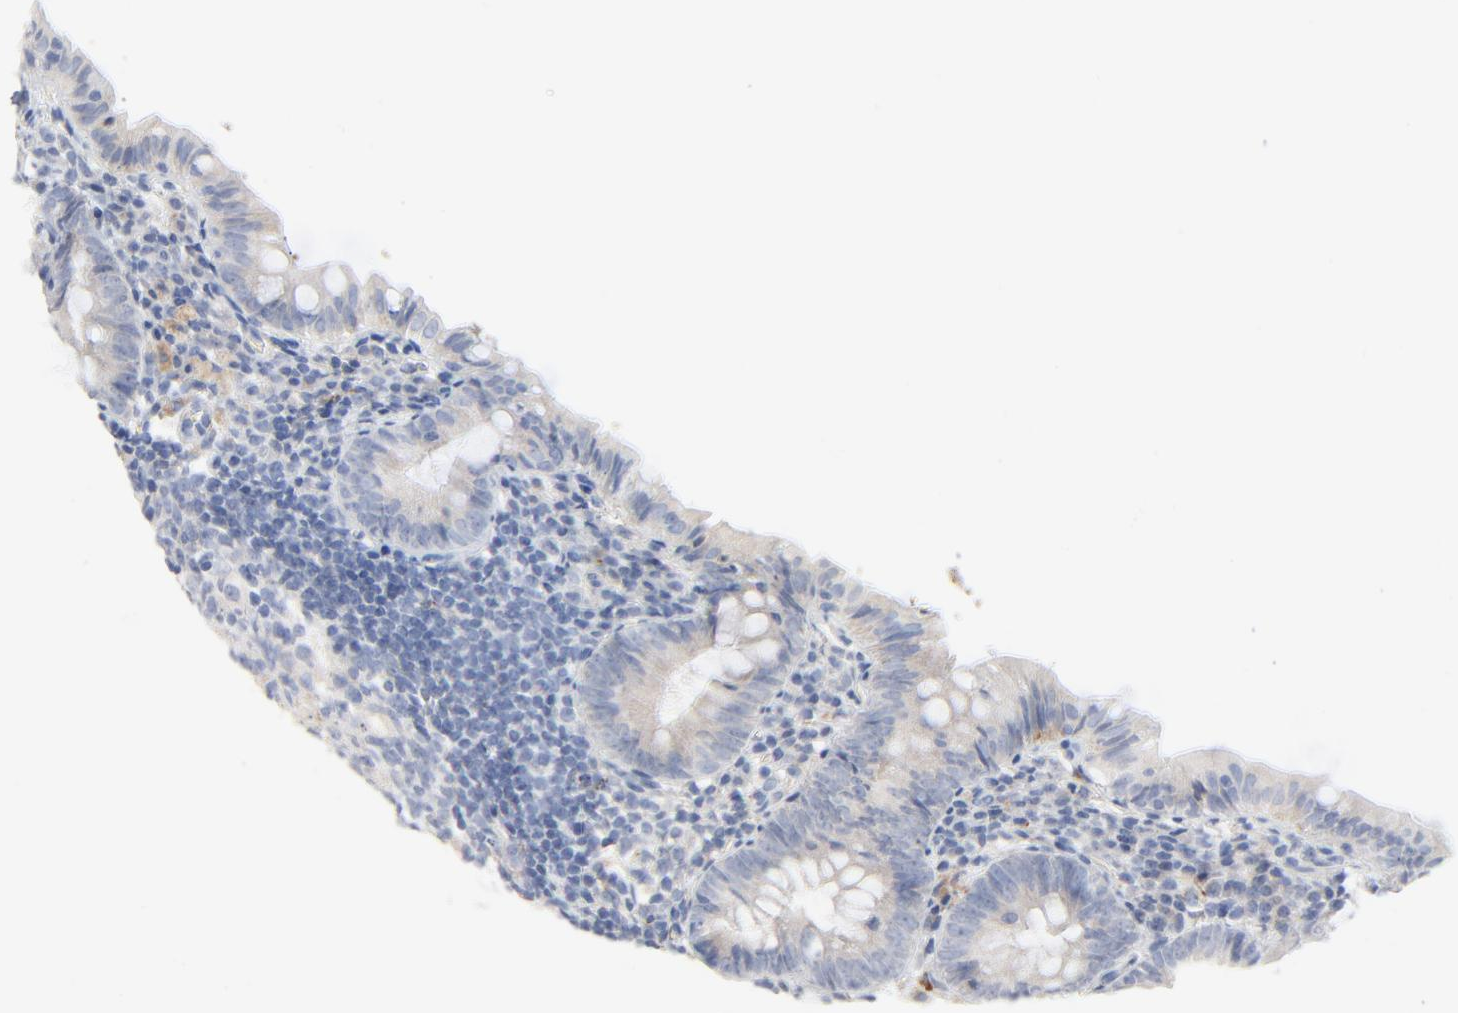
{"staining": {"intensity": "negative", "quantity": "none", "location": "none"}, "tissue": "appendix", "cell_type": "Glandular cells", "image_type": "normal", "snomed": [{"axis": "morphology", "description": "Normal tissue, NOS"}, {"axis": "topography", "description": "Appendix"}], "caption": "Immunohistochemistry histopathology image of normal human appendix stained for a protein (brown), which reveals no positivity in glandular cells.", "gene": "IFT43", "patient": {"sex": "female", "age": 10}}